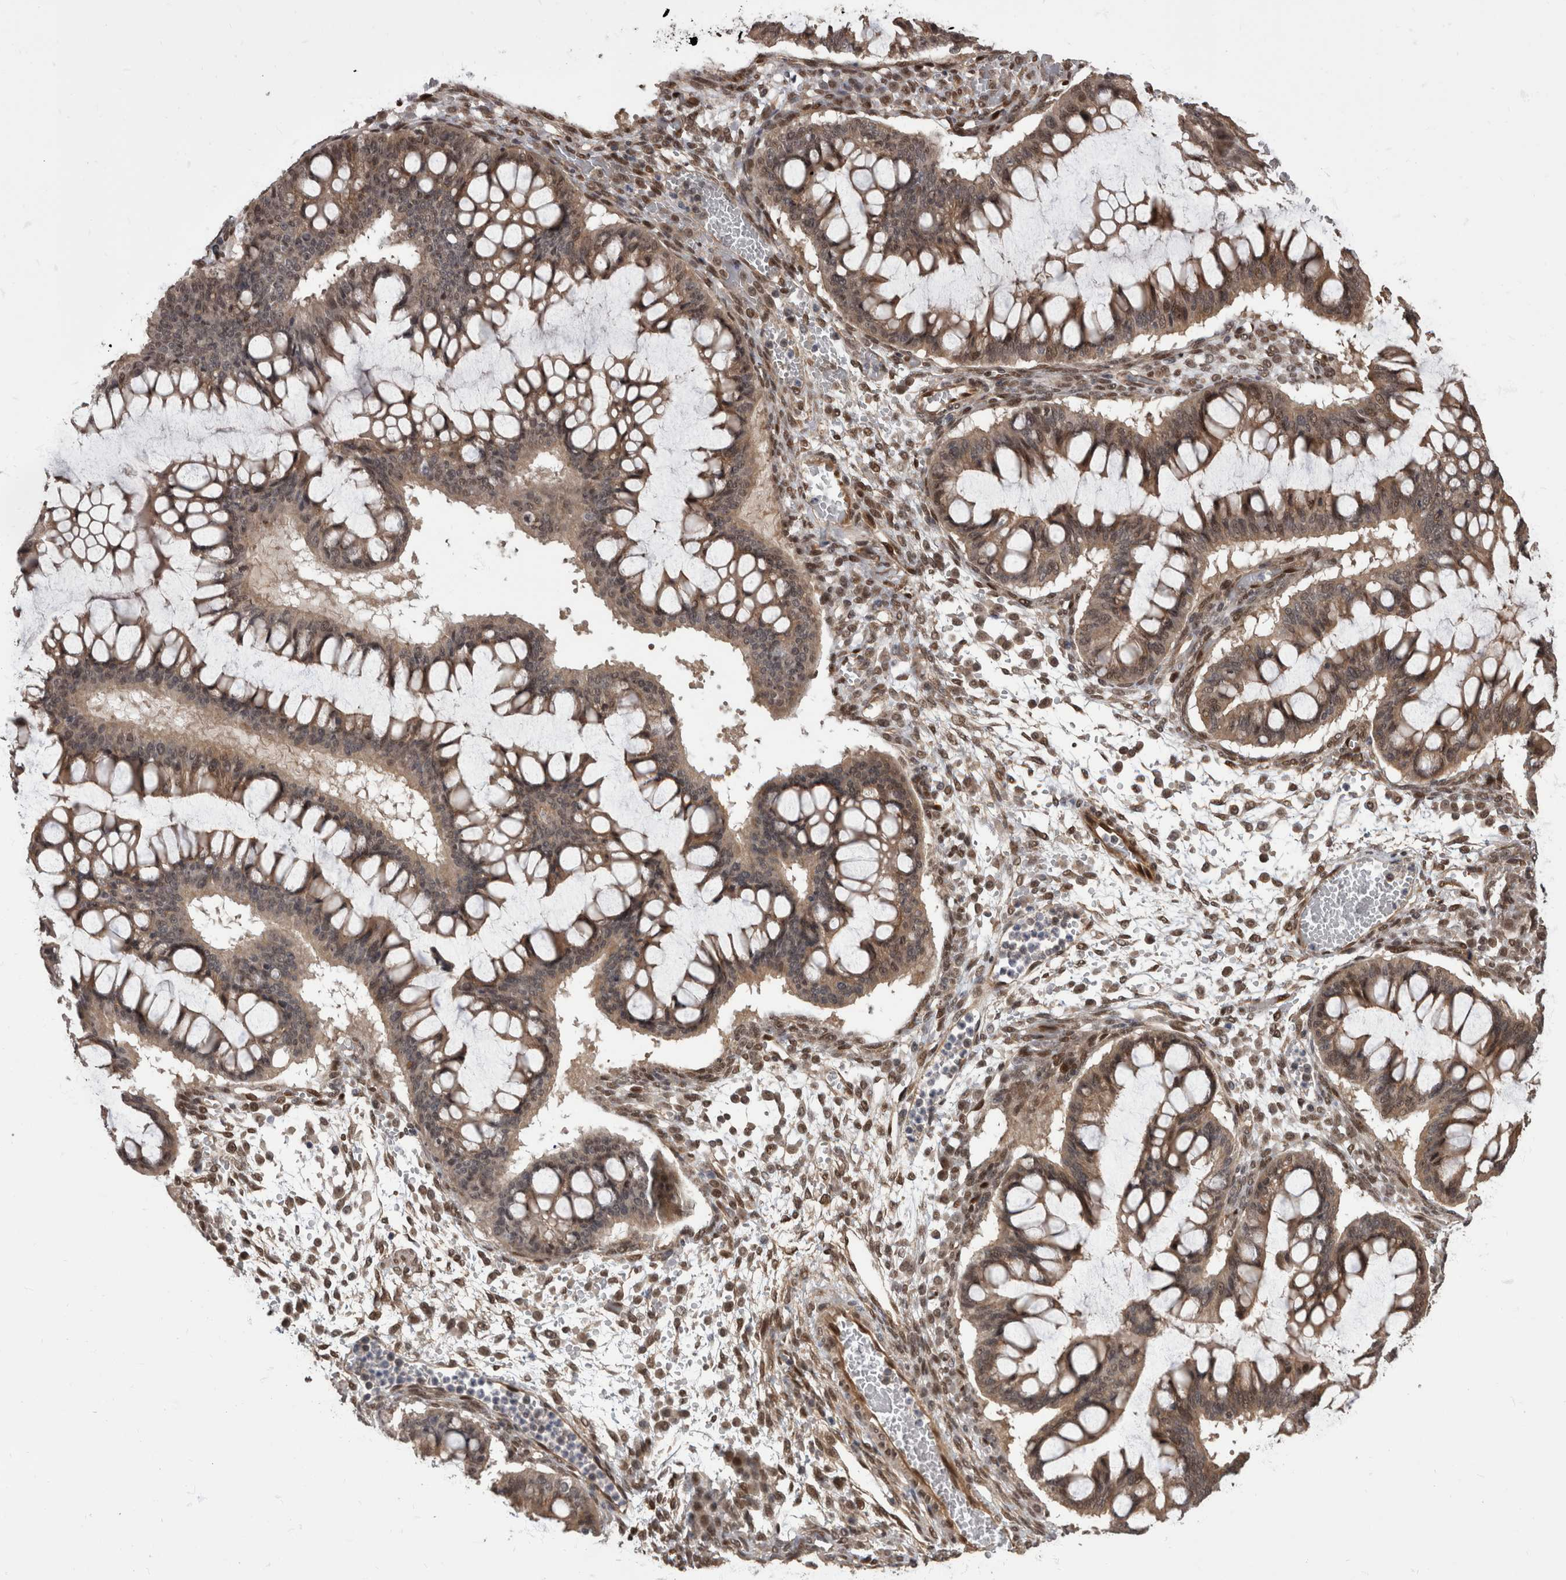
{"staining": {"intensity": "moderate", "quantity": "25%-75%", "location": "cytoplasmic/membranous,nuclear"}, "tissue": "ovarian cancer", "cell_type": "Tumor cells", "image_type": "cancer", "snomed": [{"axis": "morphology", "description": "Cystadenocarcinoma, mucinous, NOS"}, {"axis": "topography", "description": "Ovary"}], "caption": "Protein analysis of ovarian cancer (mucinous cystadenocarcinoma) tissue reveals moderate cytoplasmic/membranous and nuclear positivity in approximately 25%-75% of tumor cells.", "gene": "AKT3", "patient": {"sex": "female", "age": 73}}